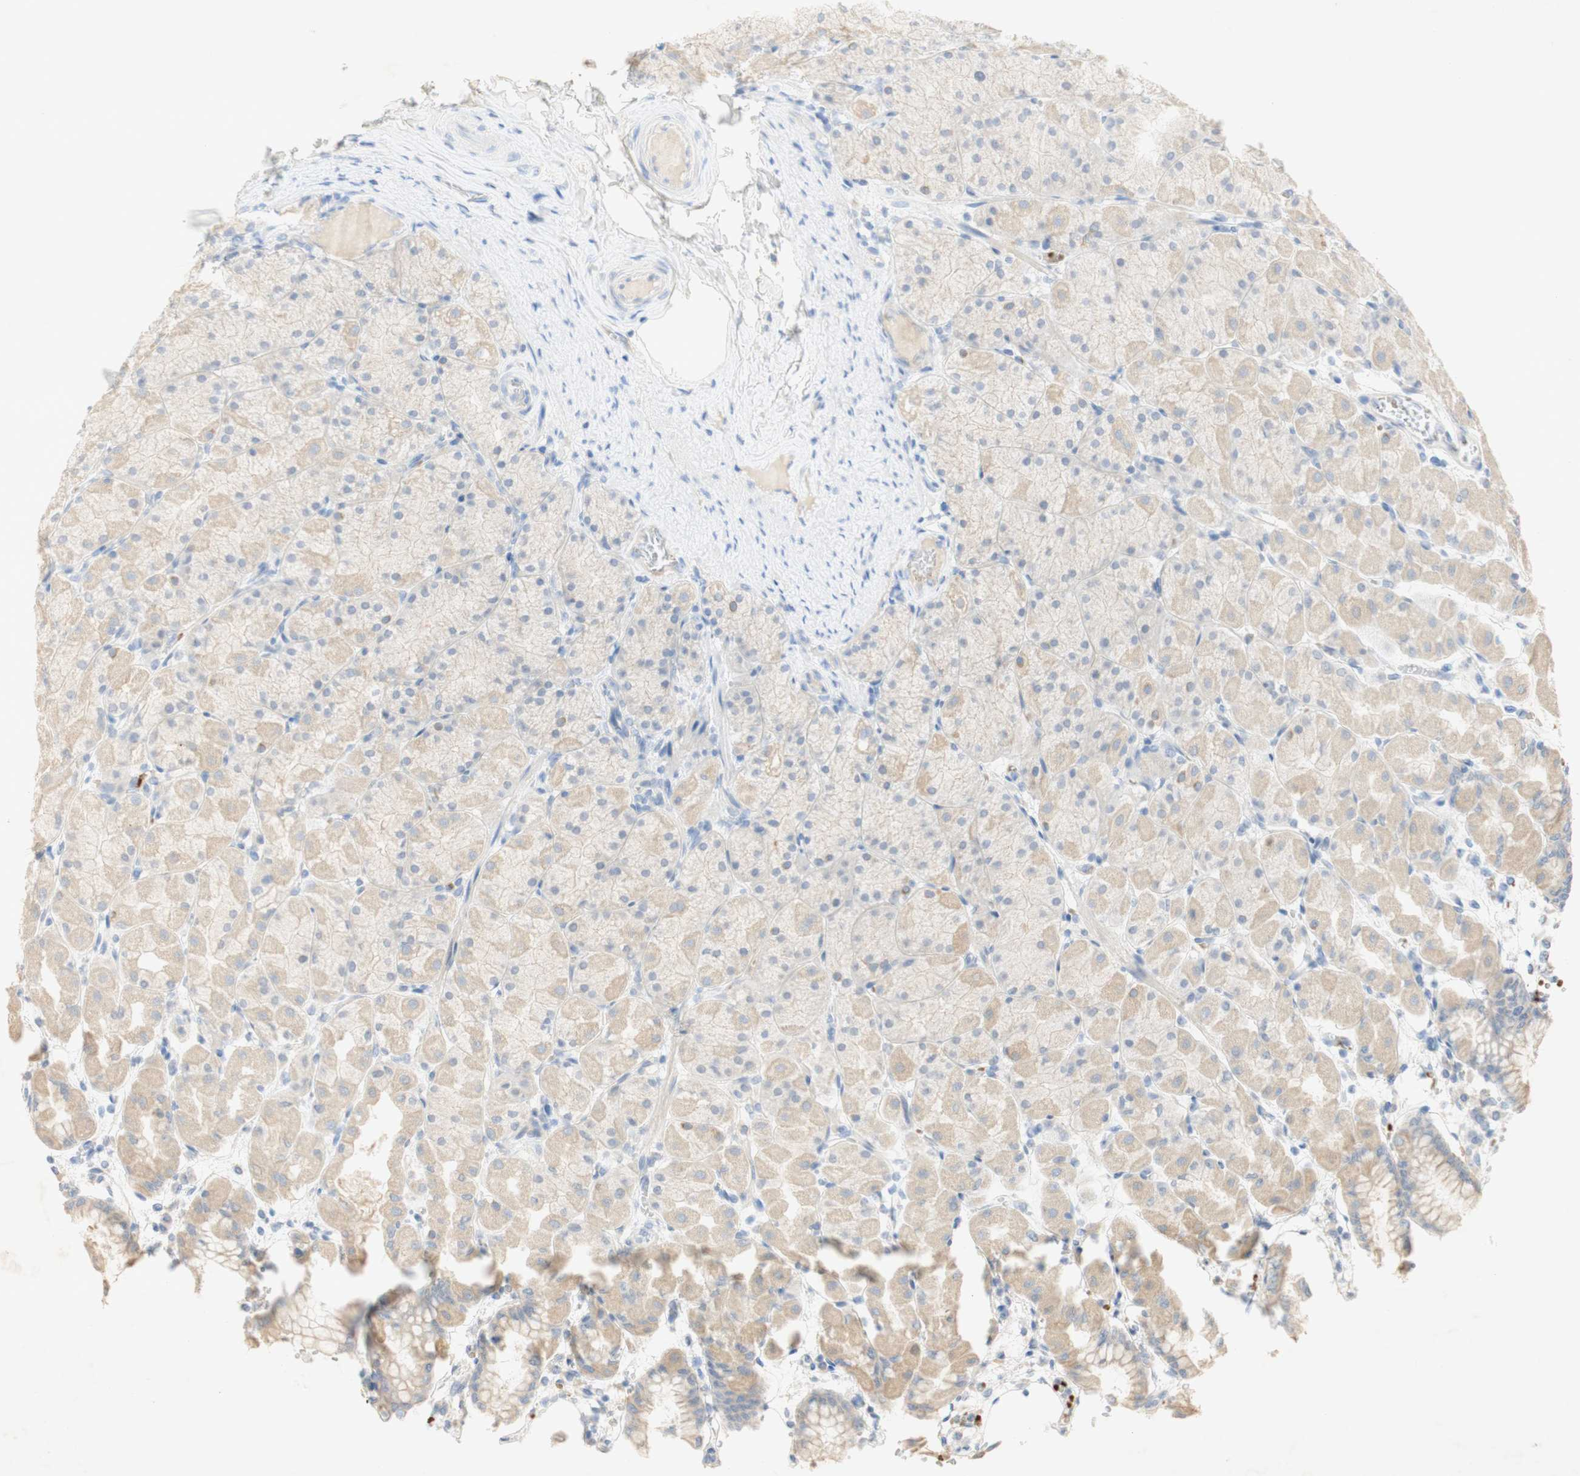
{"staining": {"intensity": "weak", "quantity": "<25%", "location": "cytoplasmic/membranous"}, "tissue": "stomach", "cell_type": "Glandular cells", "image_type": "normal", "snomed": [{"axis": "morphology", "description": "Normal tissue, NOS"}, {"axis": "topography", "description": "Stomach, upper"}], "caption": "IHC of benign human stomach reveals no staining in glandular cells.", "gene": "EPO", "patient": {"sex": "female", "age": 56}}